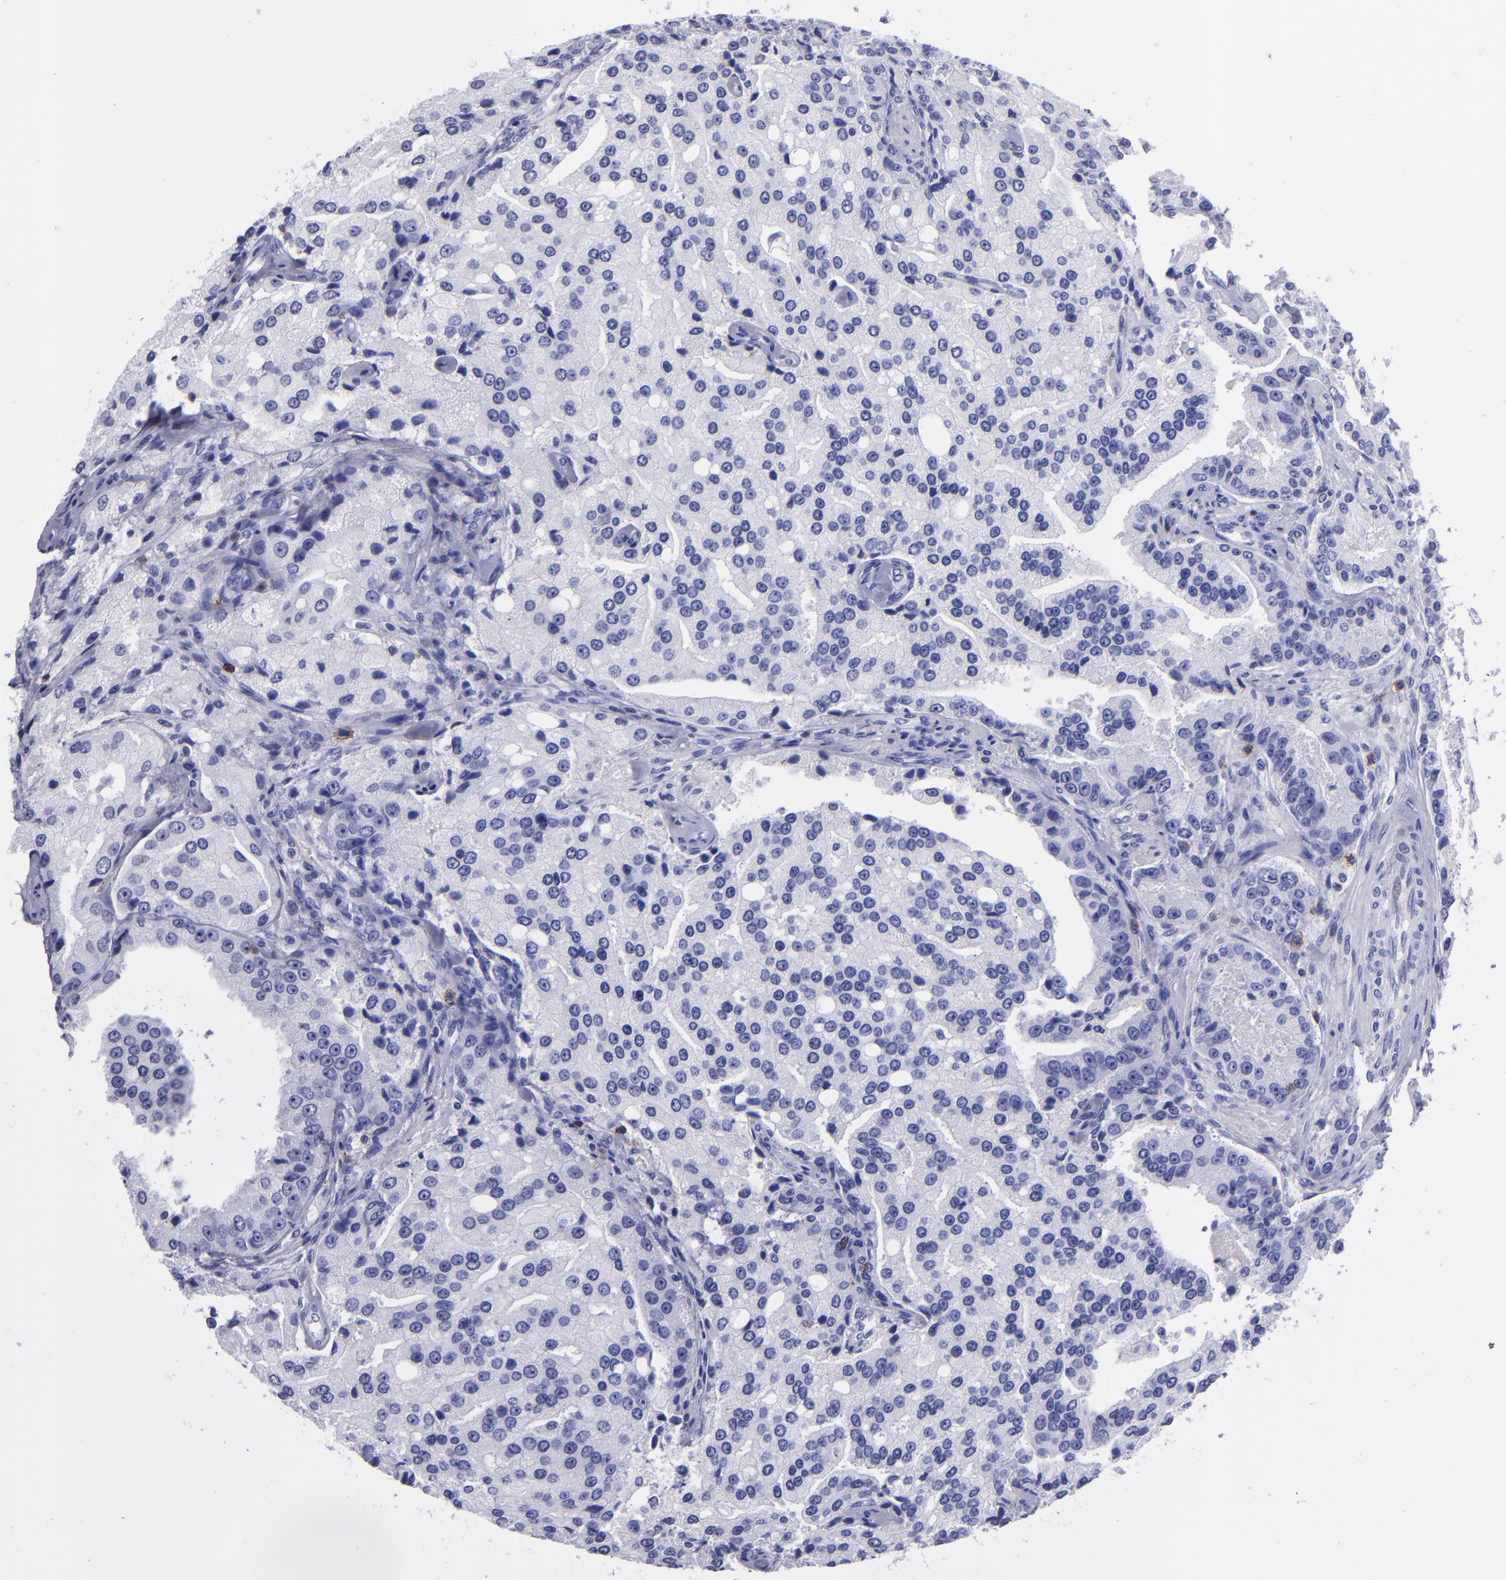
{"staining": {"intensity": "negative", "quantity": "none", "location": "none"}, "tissue": "prostate cancer", "cell_type": "Tumor cells", "image_type": "cancer", "snomed": [{"axis": "morphology", "description": "Adenocarcinoma, Medium grade"}, {"axis": "topography", "description": "Prostate"}], "caption": "The photomicrograph shows no staining of tumor cells in adenocarcinoma (medium-grade) (prostate).", "gene": "CD6", "patient": {"sex": "male", "age": 72}}